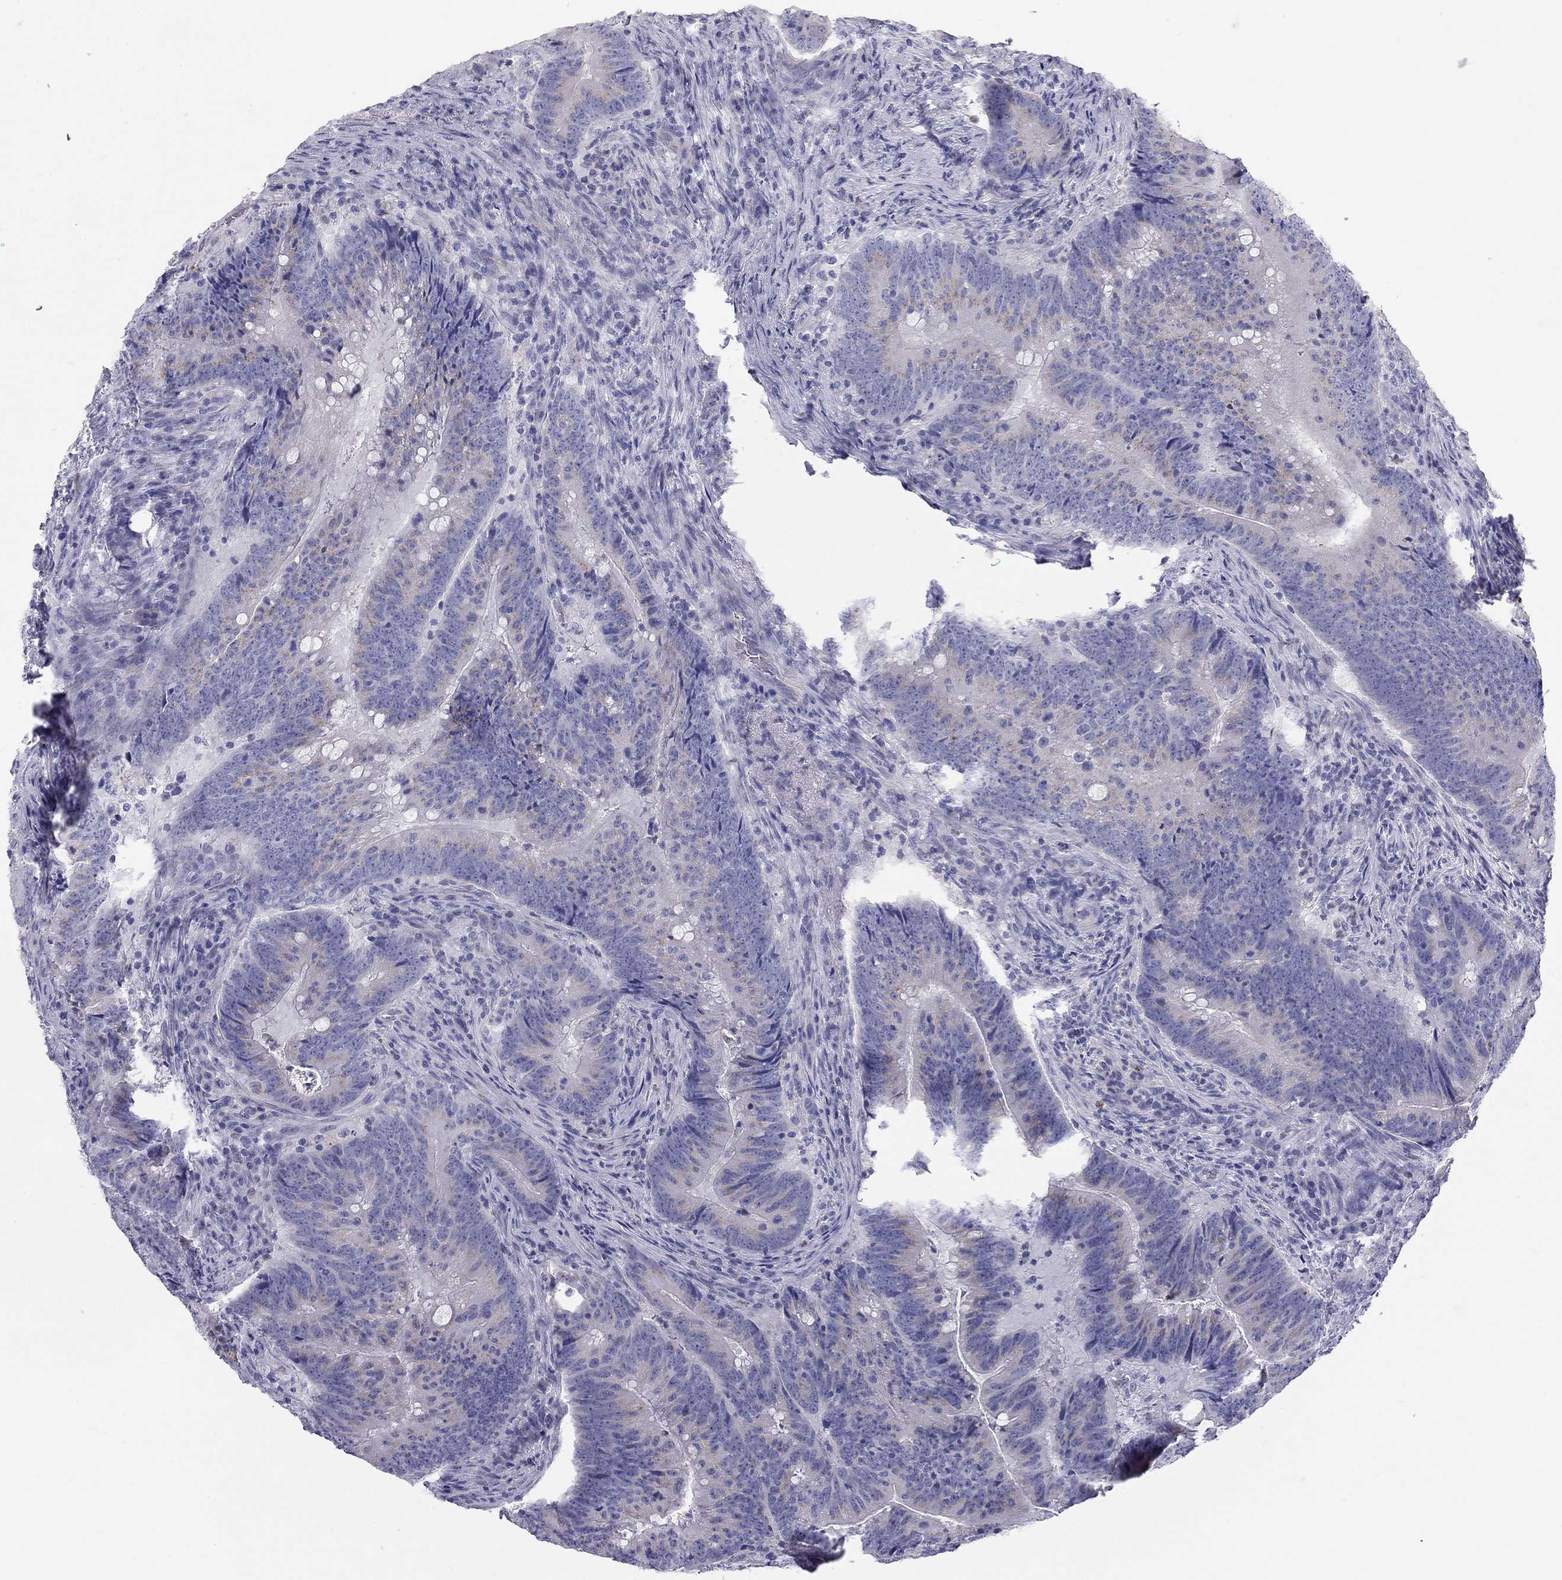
{"staining": {"intensity": "negative", "quantity": "none", "location": "none"}, "tissue": "colorectal cancer", "cell_type": "Tumor cells", "image_type": "cancer", "snomed": [{"axis": "morphology", "description": "Adenocarcinoma, NOS"}, {"axis": "topography", "description": "Colon"}], "caption": "A high-resolution image shows immunohistochemistry staining of colorectal cancer, which exhibits no significant staining in tumor cells.", "gene": "TDRD6", "patient": {"sex": "female", "age": 87}}